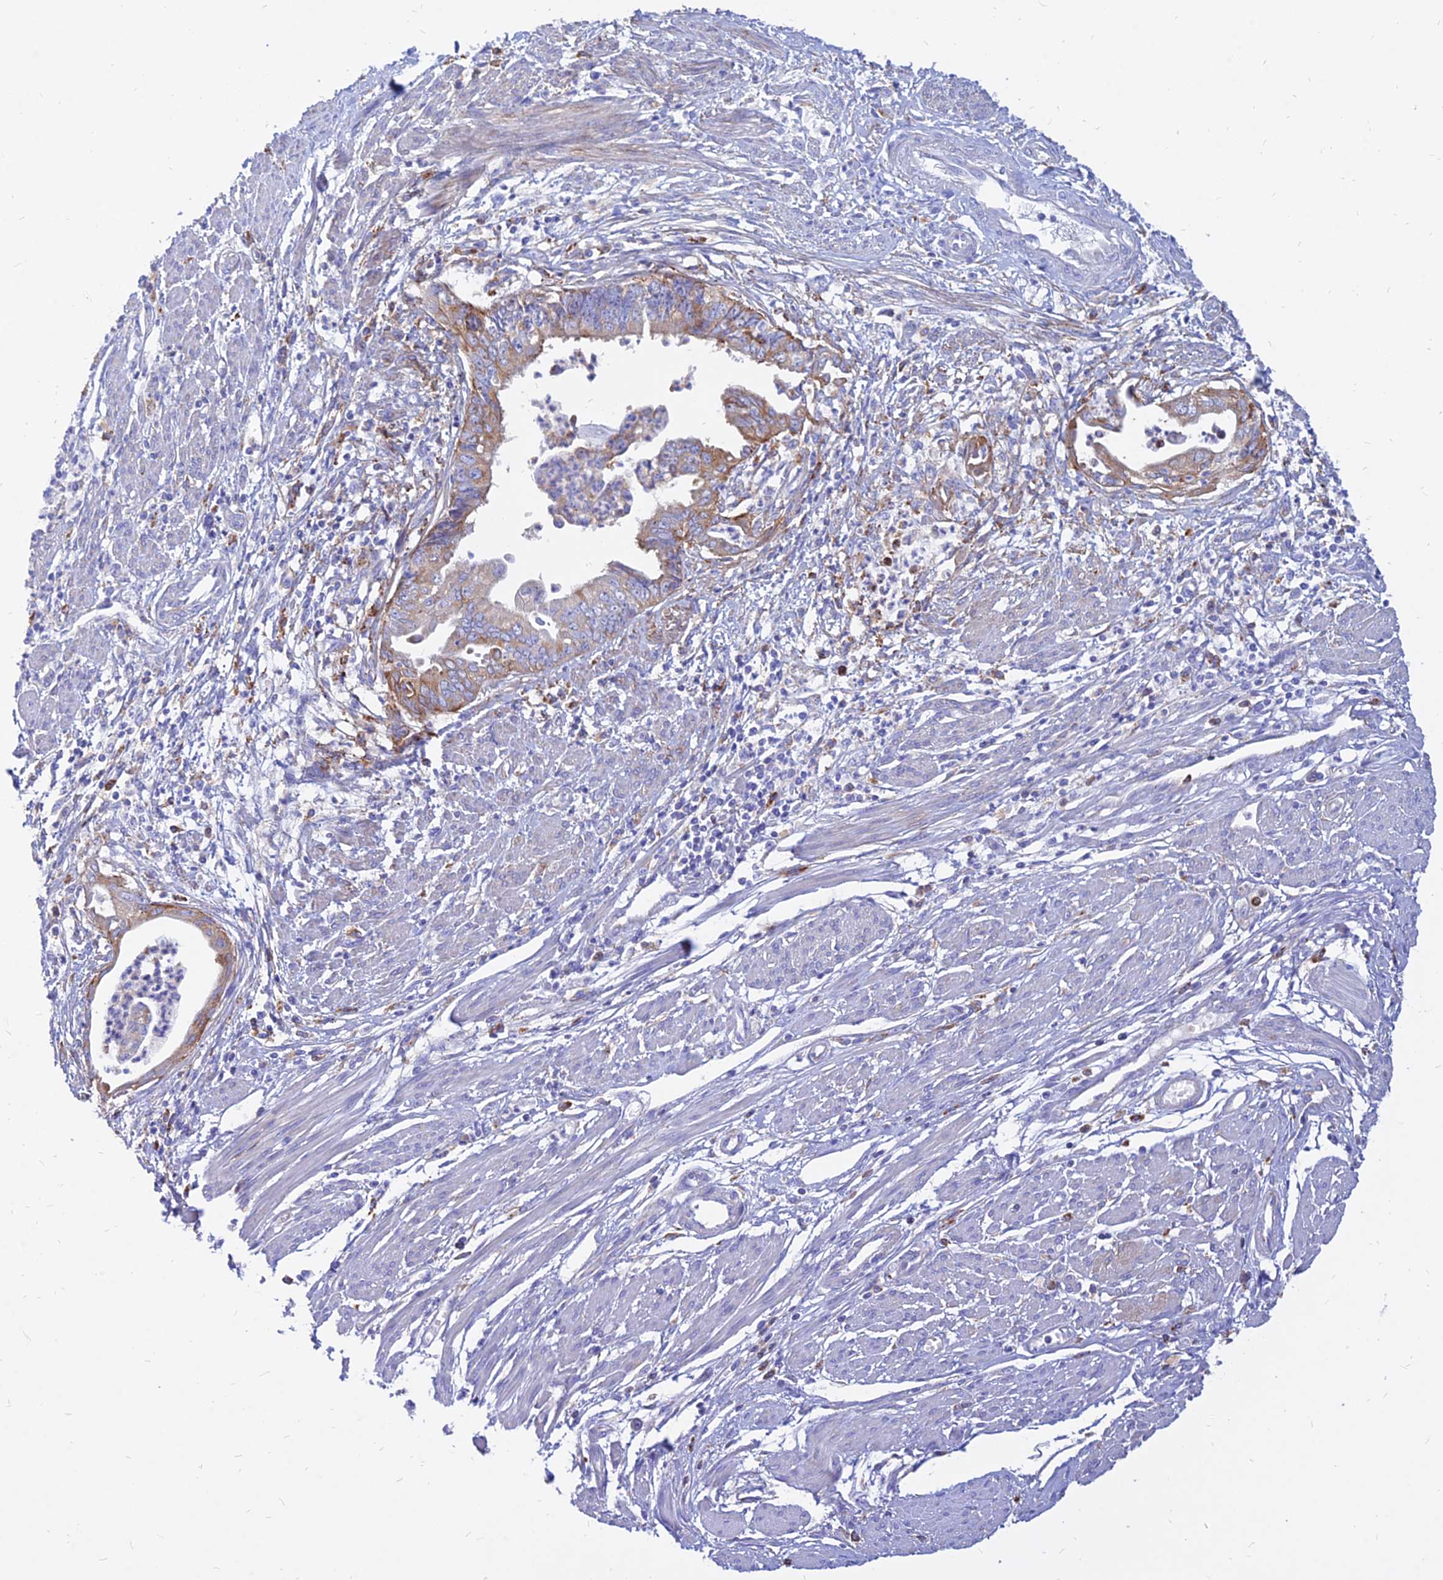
{"staining": {"intensity": "weak", "quantity": "25%-75%", "location": "cytoplasmic/membranous"}, "tissue": "endometrial cancer", "cell_type": "Tumor cells", "image_type": "cancer", "snomed": [{"axis": "morphology", "description": "Adenocarcinoma, NOS"}, {"axis": "topography", "description": "Endometrium"}], "caption": "Immunohistochemistry of endometrial cancer reveals low levels of weak cytoplasmic/membranous staining in about 25%-75% of tumor cells. The protein is stained brown, and the nuclei are stained in blue (DAB (3,3'-diaminobenzidine) IHC with brightfield microscopy, high magnification).", "gene": "AGTRAP", "patient": {"sex": "female", "age": 73}}